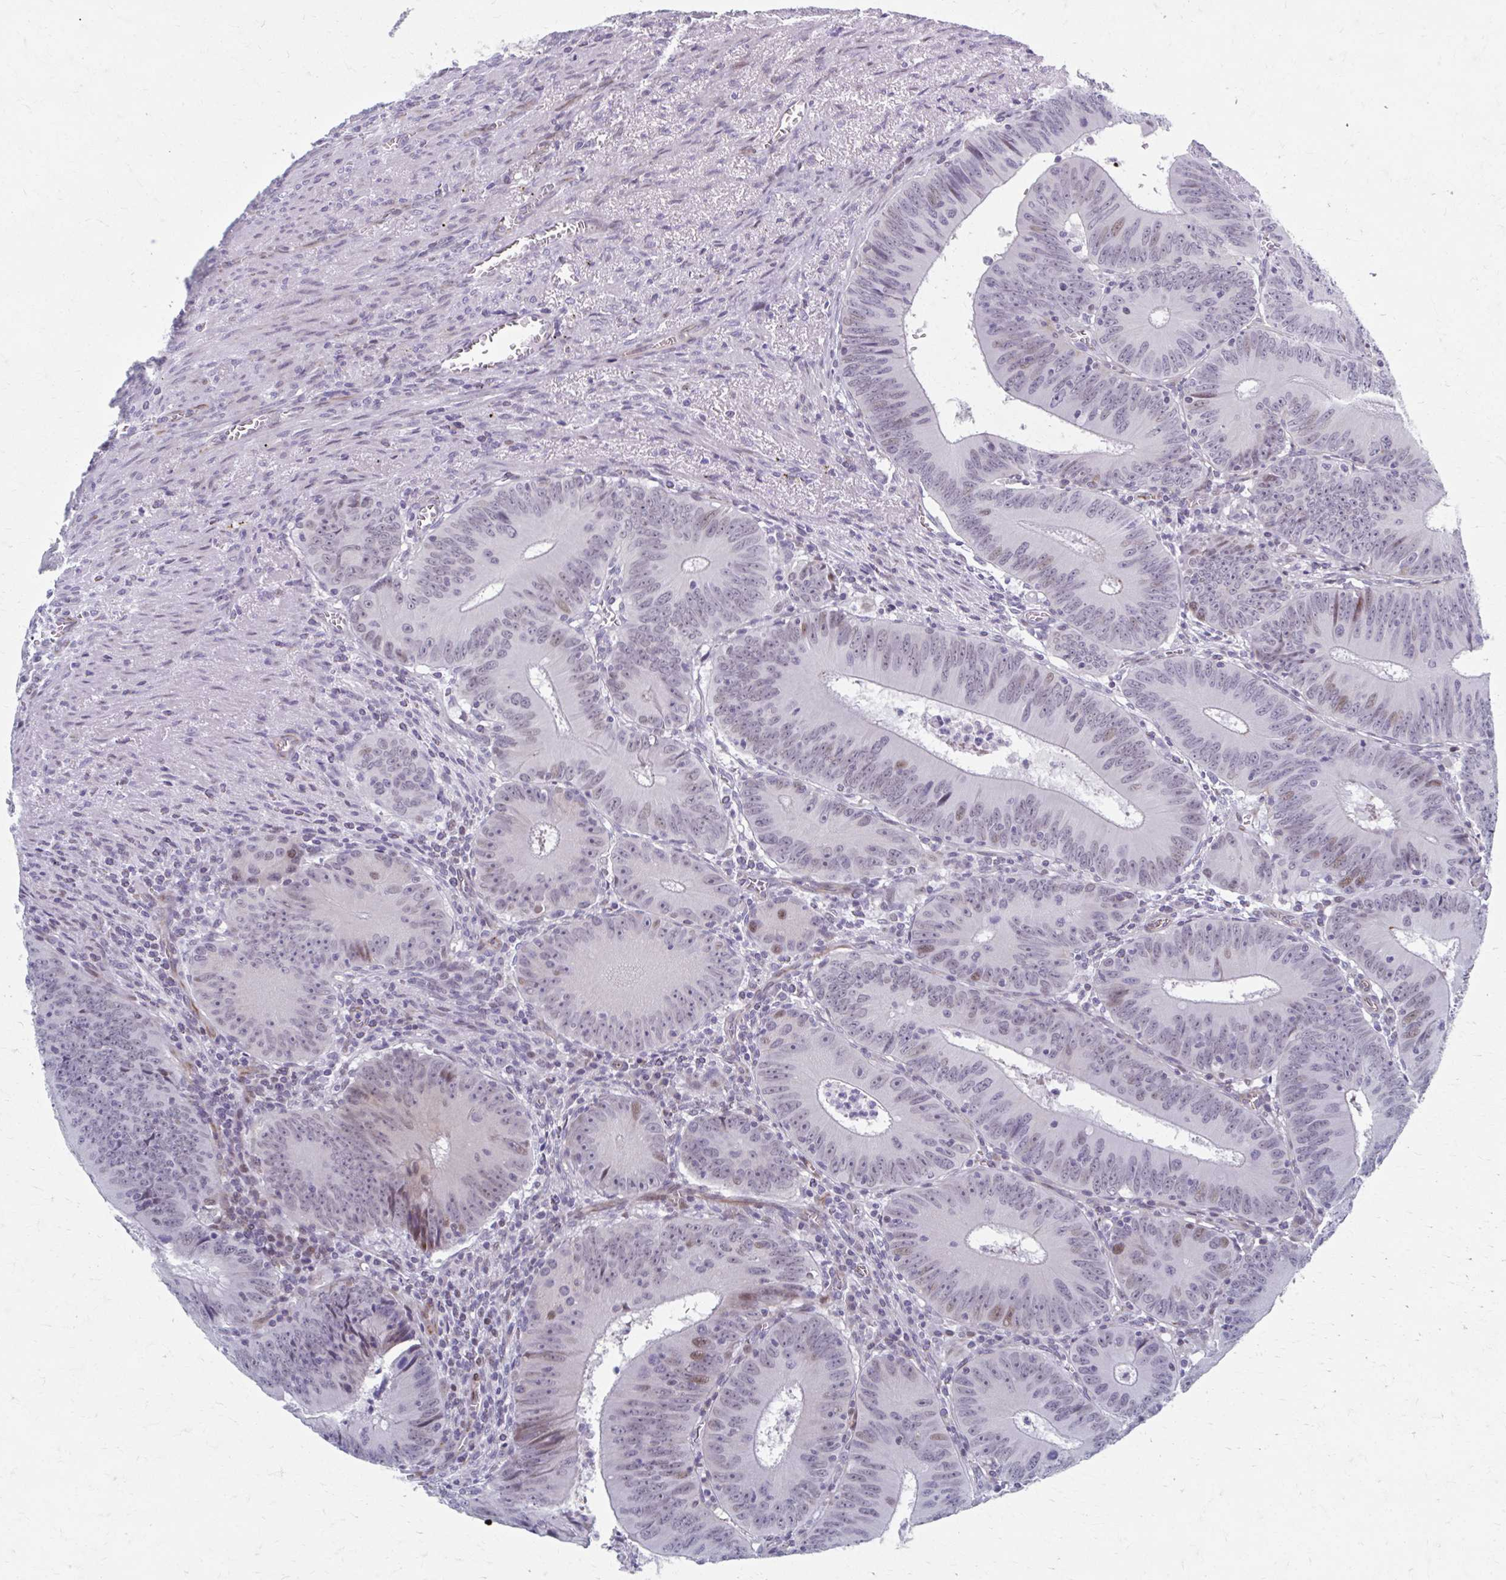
{"staining": {"intensity": "moderate", "quantity": "<25%", "location": "nuclear"}, "tissue": "colorectal cancer", "cell_type": "Tumor cells", "image_type": "cancer", "snomed": [{"axis": "morphology", "description": "Adenocarcinoma, NOS"}, {"axis": "topography", "description": "Rectum"}], "caption": "IHC (DAB (3,3'-diaminobenzidine)) staining of colorectal adenocarcinoma reveals moderate nuclear protein positivity in approximately <25% of tumor cells.", "gene": "ABHD16B", "patient": {"sex": "female", "age": 72}}